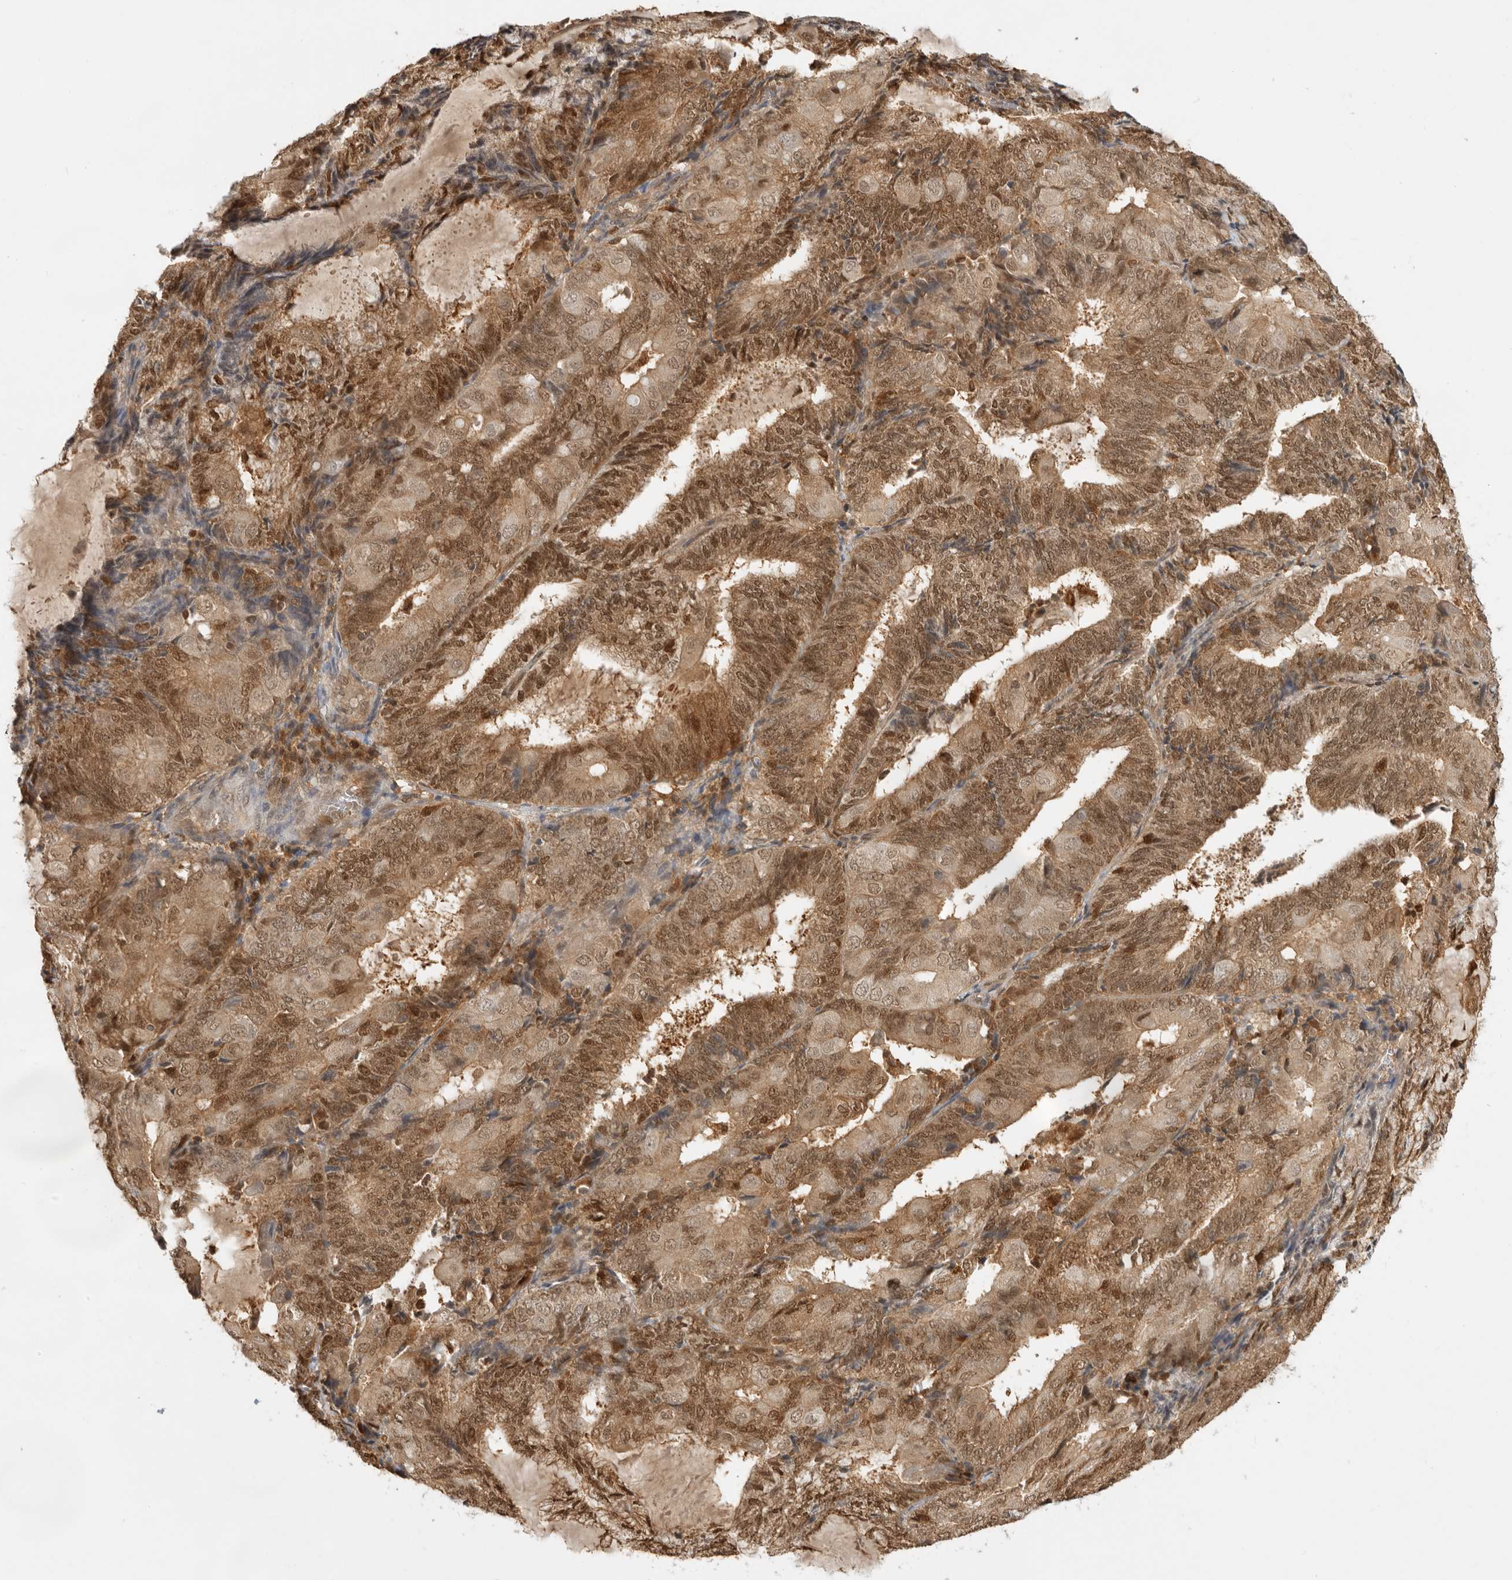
{"staining": {"intensity": "moderate", "quantity": ">75%", "location": "cytoplasmic/membranous,nuclear"}, "tissue": "endometrial cancer", "cell_type": "Tumor cells", "image_type": "cancer", "snomed": [{"axis": "morphology", "description": "Adenocarcinoma, NOS"}, {"axis": "topography", "description": "Endometrium"}], "caption": "This histopathology image demonstrates IHC staining of human endometrial cancer (adenocarcinoma), with medium moderate cytoplasmic/membranous and nuclear expression in about >75% of tumor cells.", "gene": "ADPRS", "patient": {"sex": "female", "age": 81}}